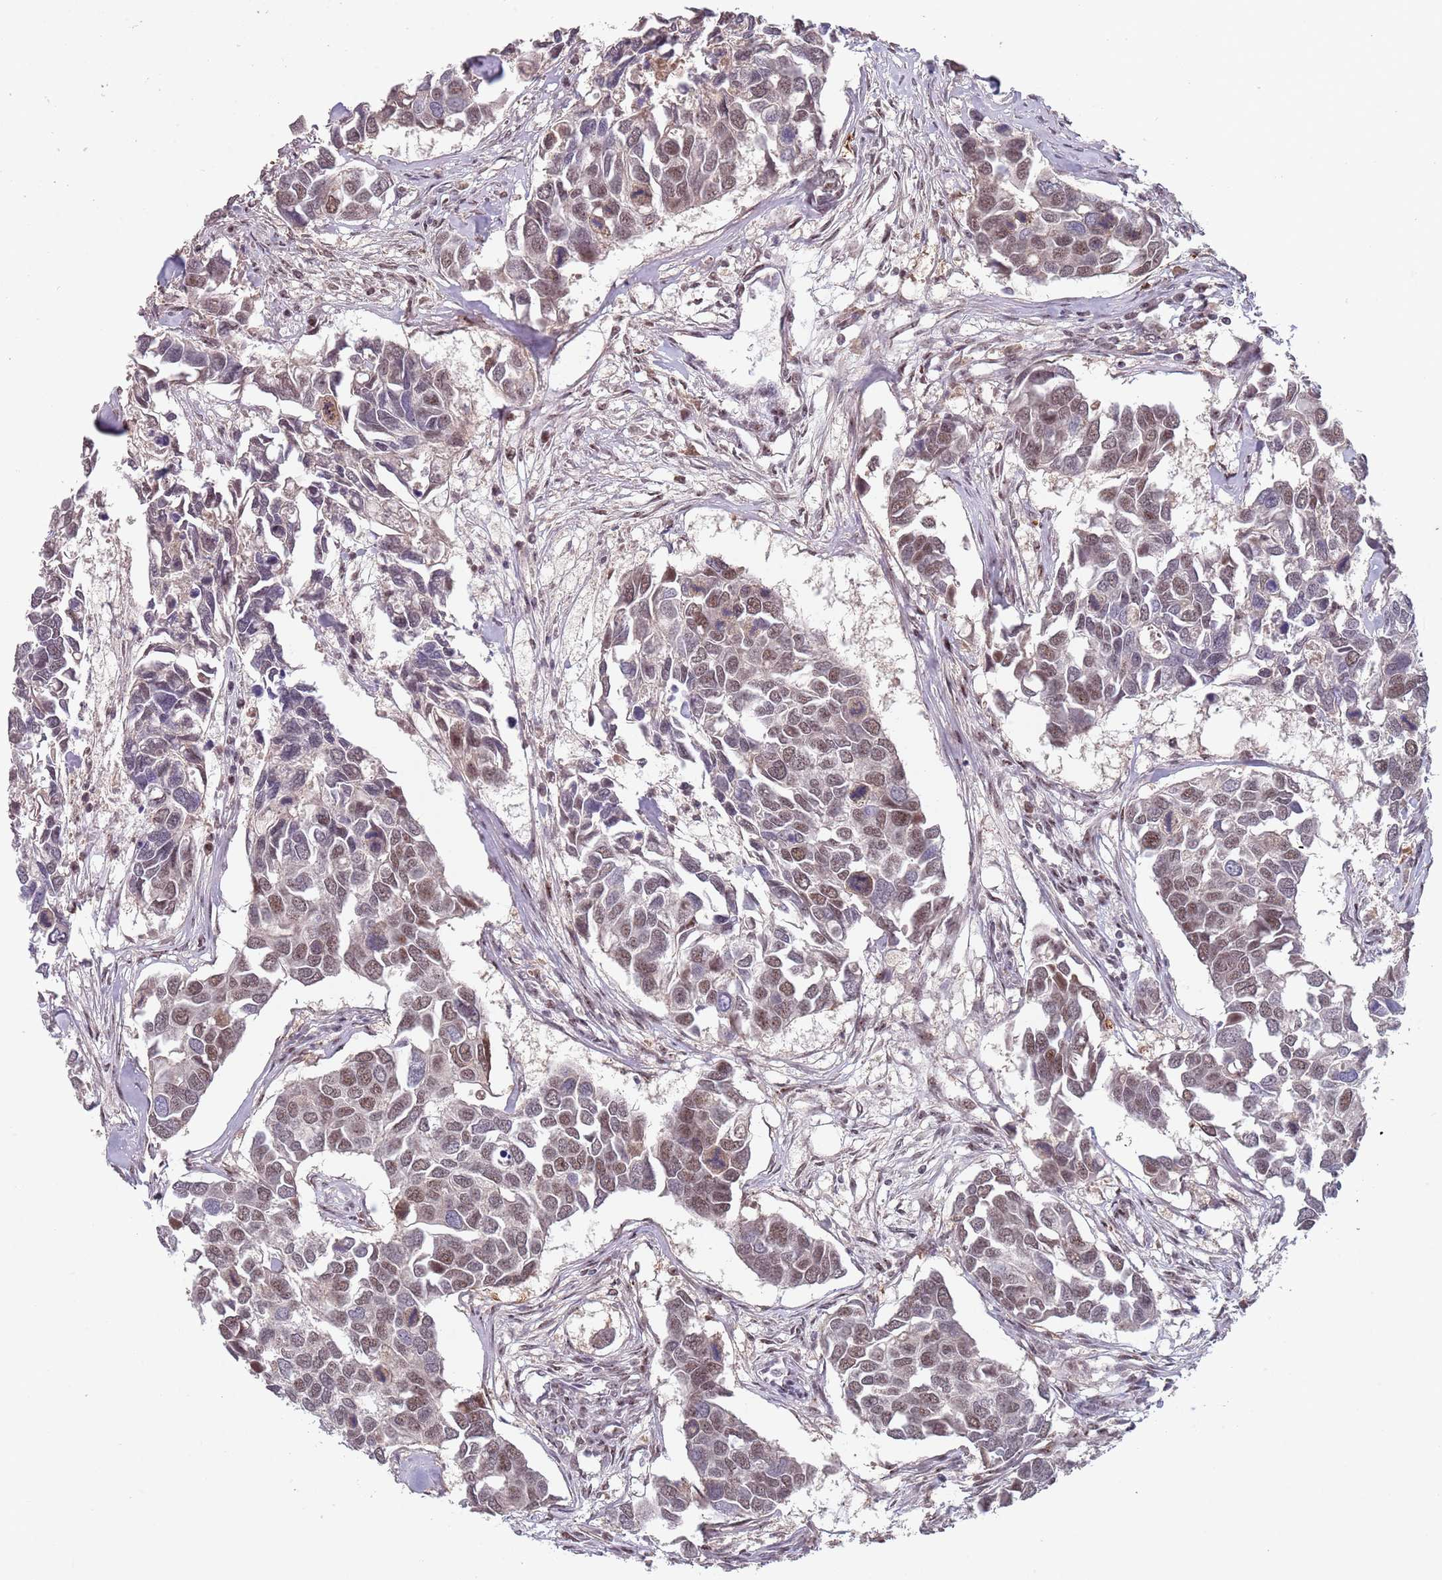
{"staining": {"intensity": "moderate", "quantity": ">75%", "location": "nuclear"}, "tissue": "breast cancer", "cell_type": "Tumor cells", "image_type": "cancer", "snomed": [{"axis": "morphology", "description": "Duct carcinoma"}, {"axis": "topography", "description": "Breast"}], "caption": "Approximately >75% of tumor cells in human breast intraductal carcinoma display moderate nuclear protein expression as visualized by brown immunohistochemical staining.", "gene": "CIZ1", "patient": {"sex": "female", "age": 83}}